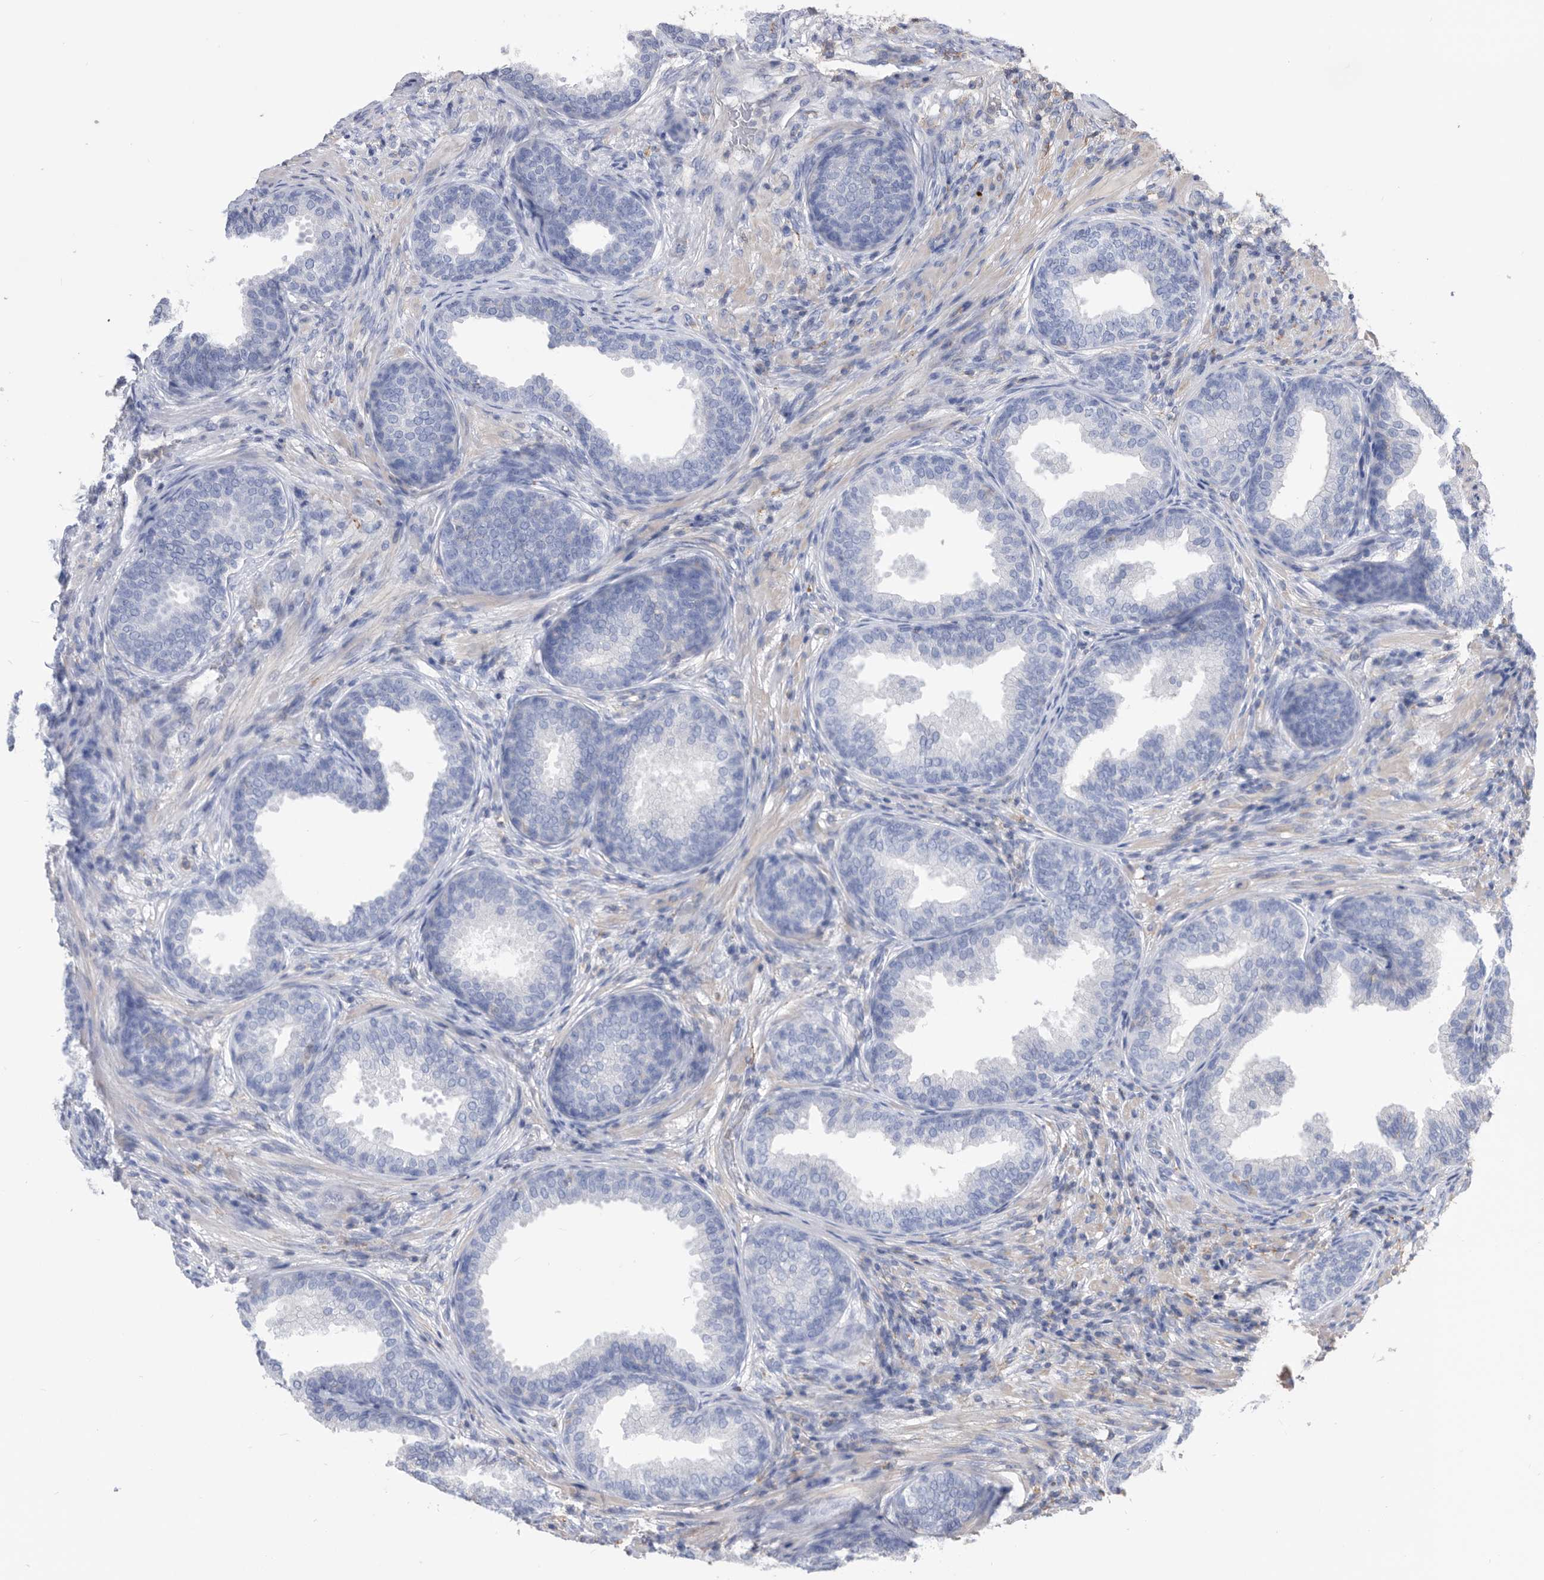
{"staining": {"intensity": "negative", "quantity": "none", "location": "none"}, "tissue": "prostate", "cell_type": "Glandular cells", "image_type": "normal", "snomed": [{"axis": "morphology", "description": "Normal tissue, NOS"}, {"axis": "topography", "description": "Prostate"}], "caption": "The photomicrograph displays no significant positivity in glandular cells of prostate. Nuclei are stained in blue.", "gene": "MS4A4A", "patient": {"sex": "male", "age": 76}}